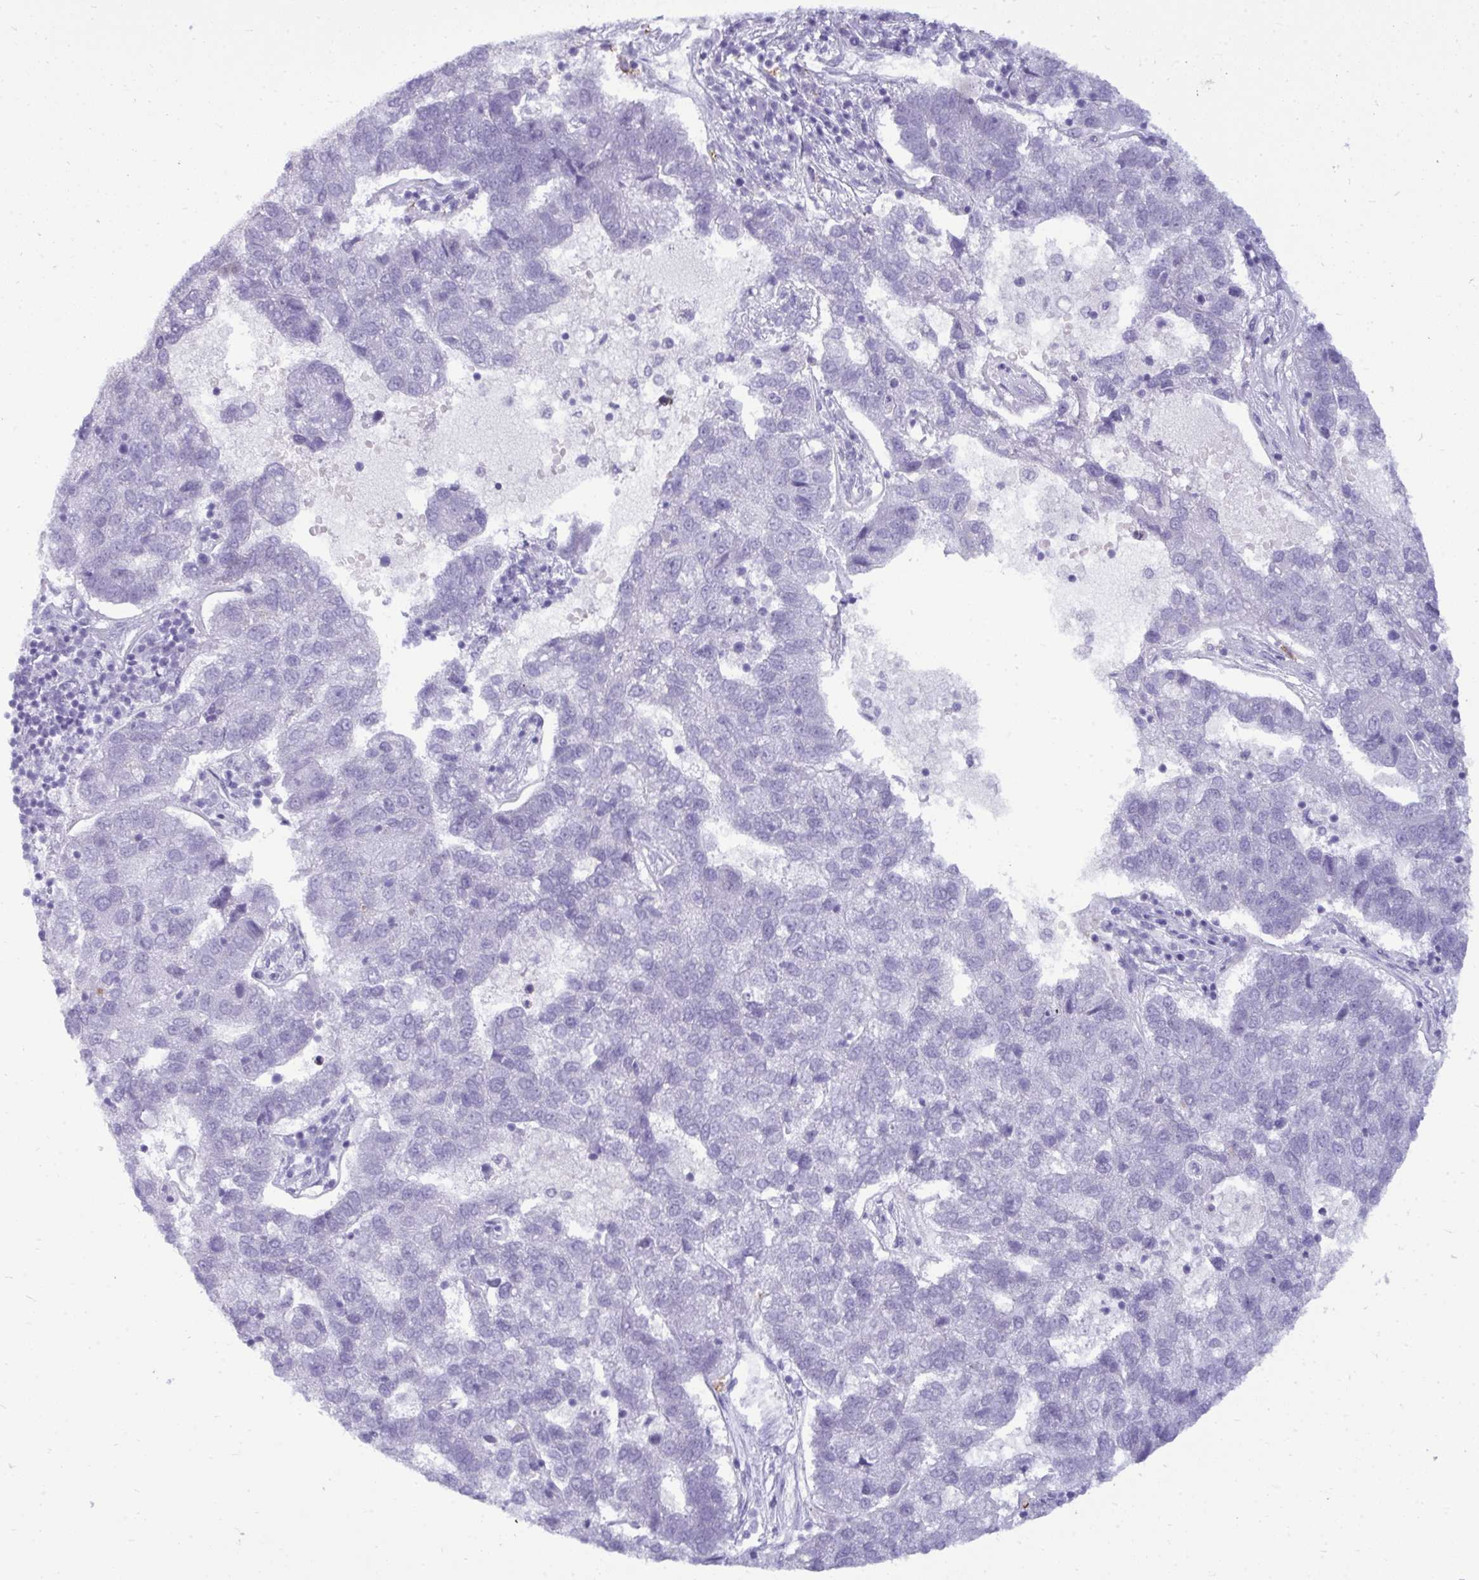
{"staining": {"intensity": "negative", "quantity": "none", "location": "none"}, "tissue": "pancreatic cancer", "cell_type": "Tumor cells", "image_type": "cancer", "snomed": [{"axis": "morphology", "description": "Adenocarcinoma, NOS"}, {"axis": "topography", "description": "Pancreas"}], "caption": "Tumor cells are negative for brown protein staining in pancreatic cancer.", "gene": "ANKRD60", "patient": {"sex": "female", "age": 61}}